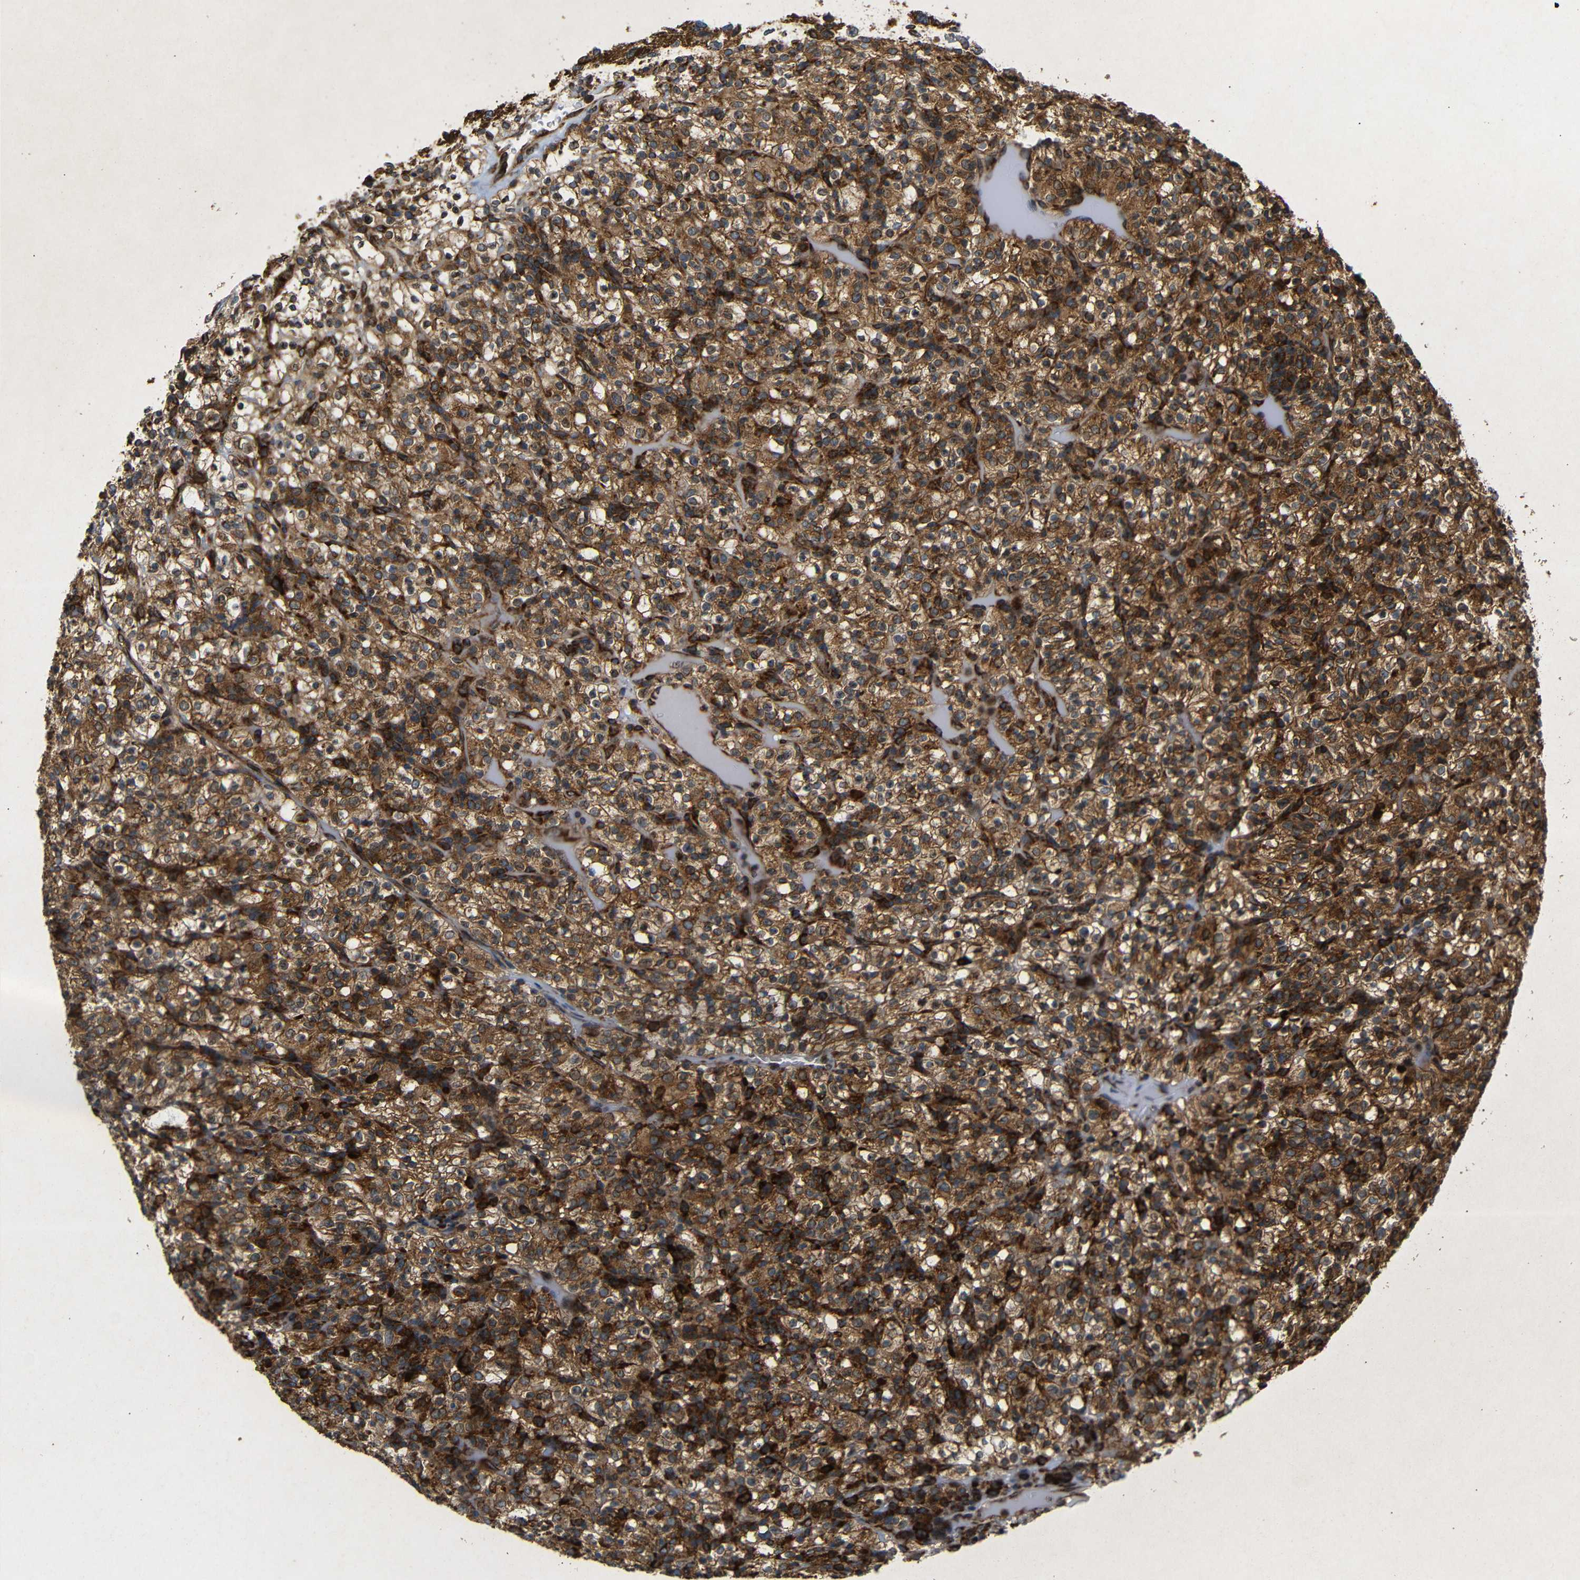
{"staining": {"intensity": "strong", "quantity": ">75%", "location": "cytoplasmic/membranous"}, "tissue": "renal cancer", "cell_type": "Tumor cells", "image_type": "cancer", "snomed": [{"axis": "morphology", "description": "Normal tissue, NOS"}, {"axis": "morphology", "description": "Adenocarcinoma, NOS"}, {"axis": "topography", "description": "Kidney"}], "caption": "A high-resolution histopathology image shows immunohistochemistry staining of renal cancer (adenocarcinoma), which shows strong cytoplasmic/membranous positivity in approximately >75% of tumor cells.", "gene": "BTF3", "patient": {"sex": "female", "age": 72}}